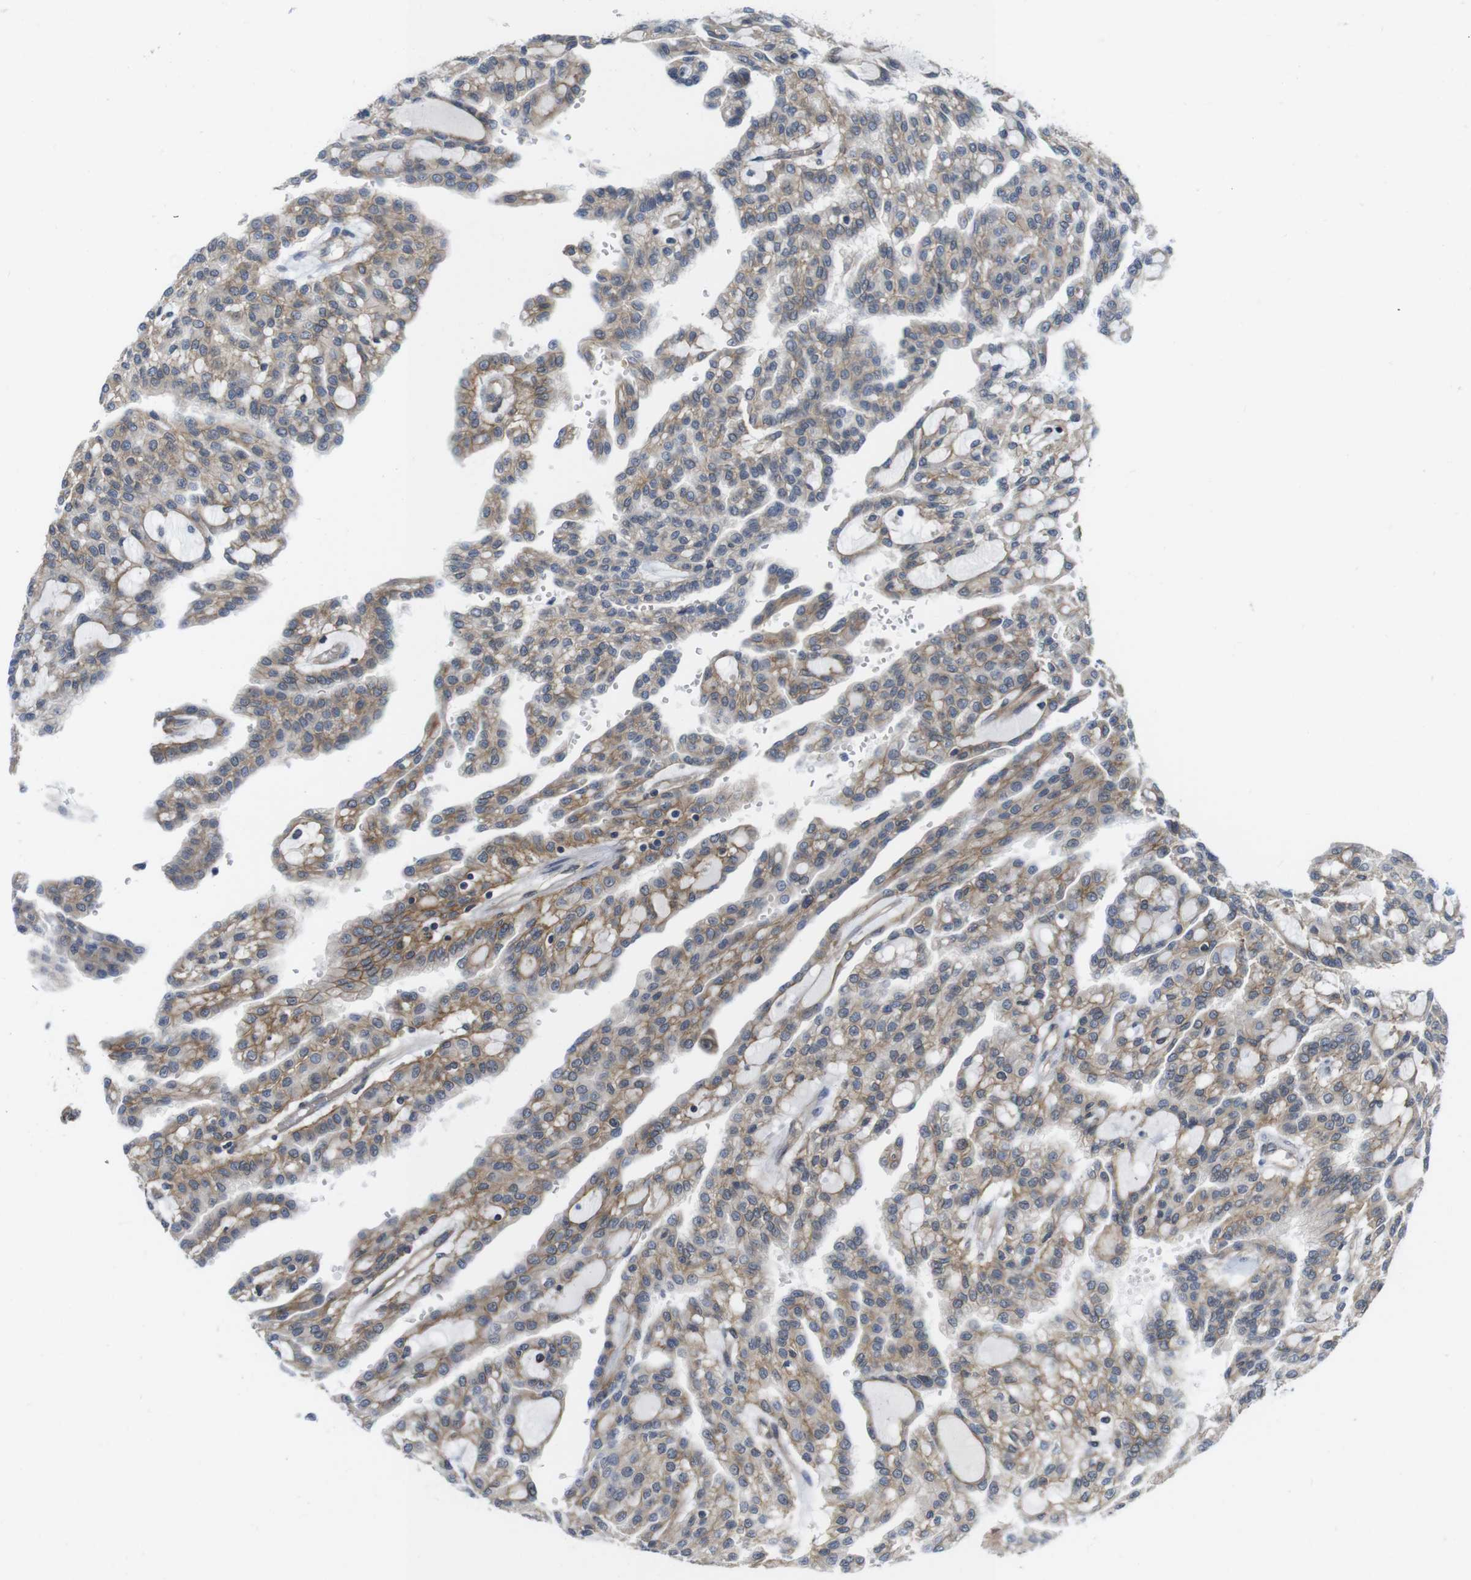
{"staining": {"intensity": "moderate", "quantity": ">75%", "location": "cytoplasmic/membranous"}, "tissue": "renal cancer", "cell_type": "Tumor cells", "image_type": "cancer", "snomed": [{"axis": "morphology", "description": "Adenocarcinoma, NOS"}, {"axis": "topography", "description": "Kidney"}], "caption": "A brown stain highlights moderate cytoplasmic/membranous expression of a protein in human renal cancer (adenocarcinoma) tumor cells. The protein is stained brown, and the nuclei are stained in blue (DAB IHC with brightfield microscopy, high magnification).", "gene": "ZDHHC5", "patient": {"sex": "male", "age": 63}}